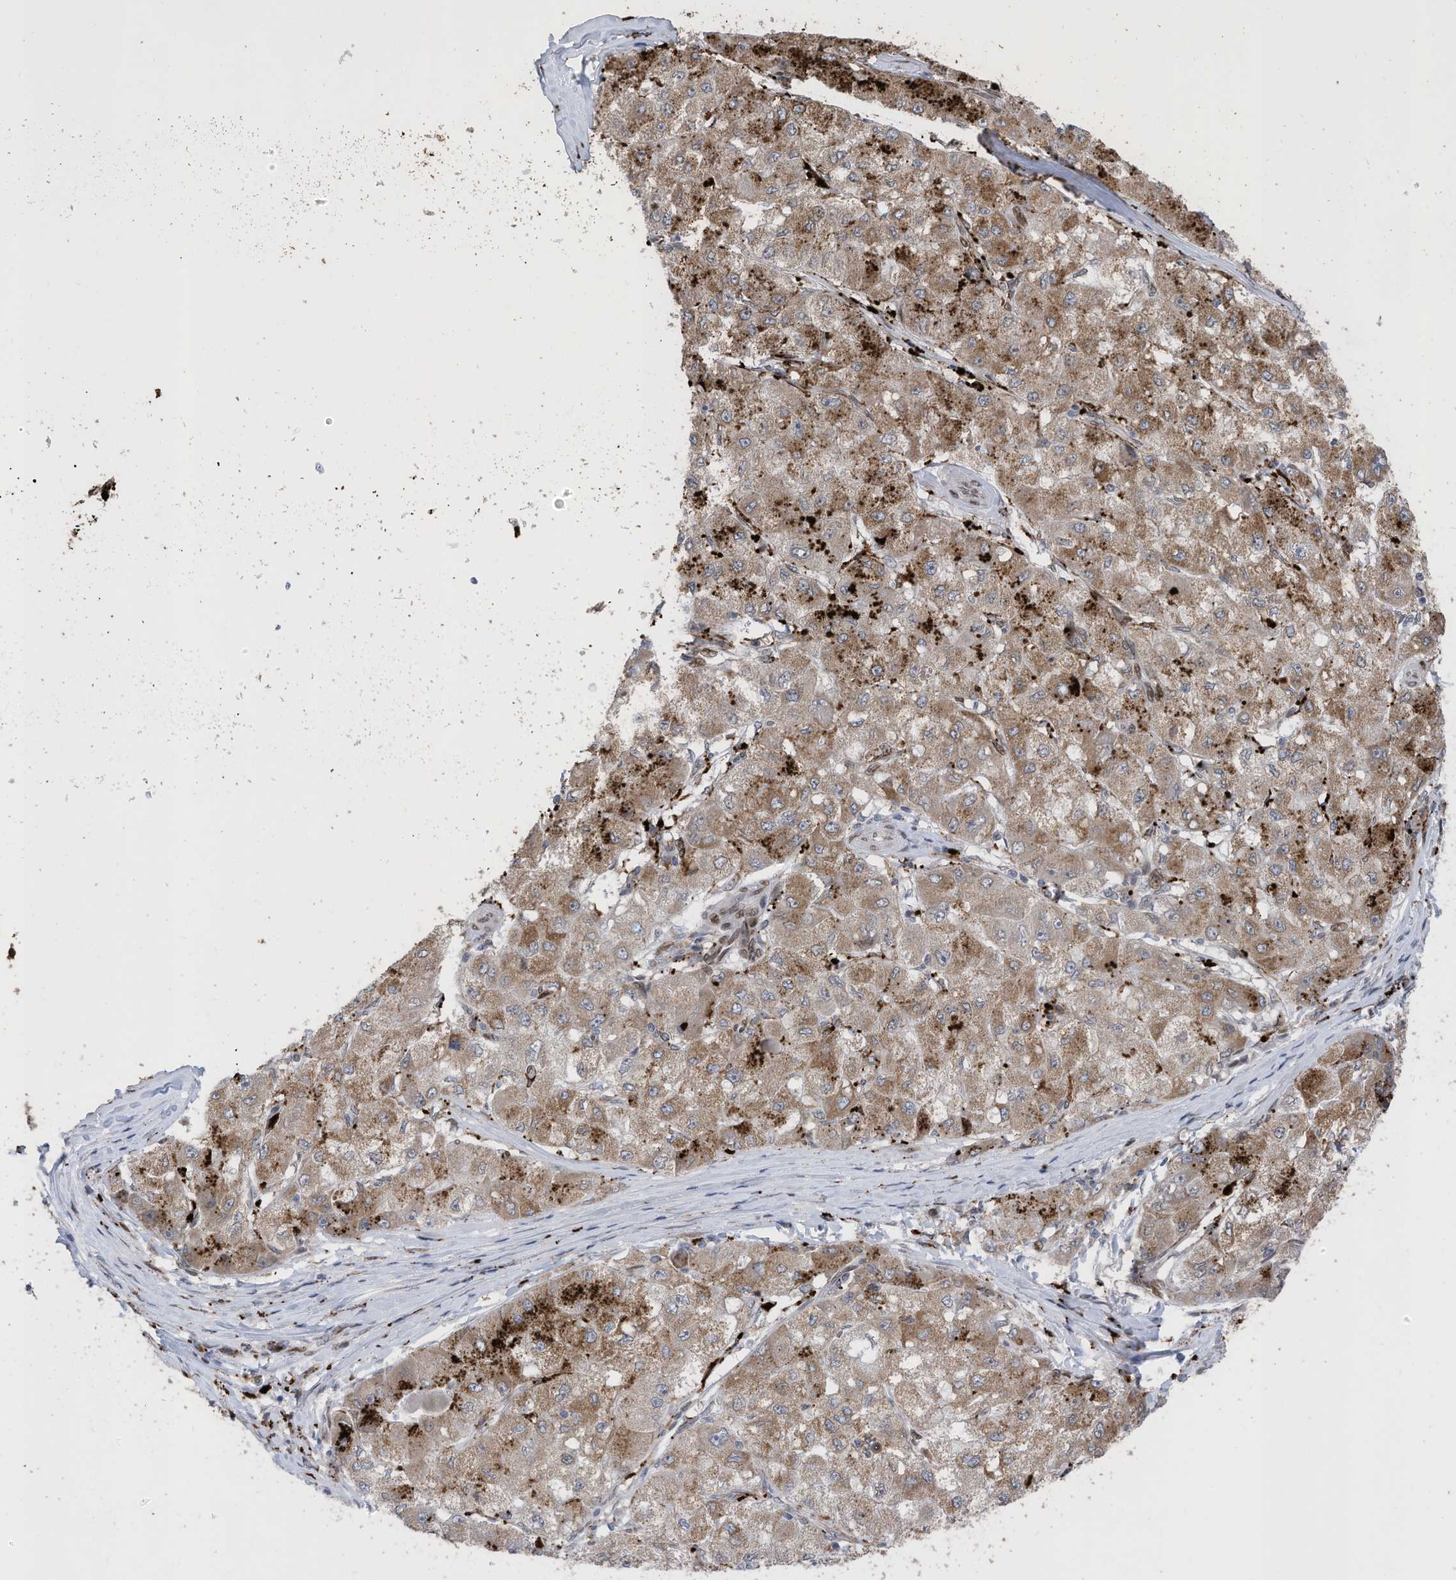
{"staining": {"intensity": "moderate", "quantity": ">75%", "location": "cytoplasmic/membranous"}, "tissue": "liver cancer", "cell_type": "Tumor cells", "image_type": "cancer", "snomed": [{"axis": "morphology", "description": "Carcinoma, Hepatocellular, NOS"}, {"axis": "topography", "description": "Liver"}], "caption": "Brown immunohistochemical staining in human liver hepatocellular carcinoma demonstrates moderate cytoplasmic/membranous staining in approximately >75% of tumor cells.", "gene": "RABL3", "patient": {"sex": "male", "age": 80}}